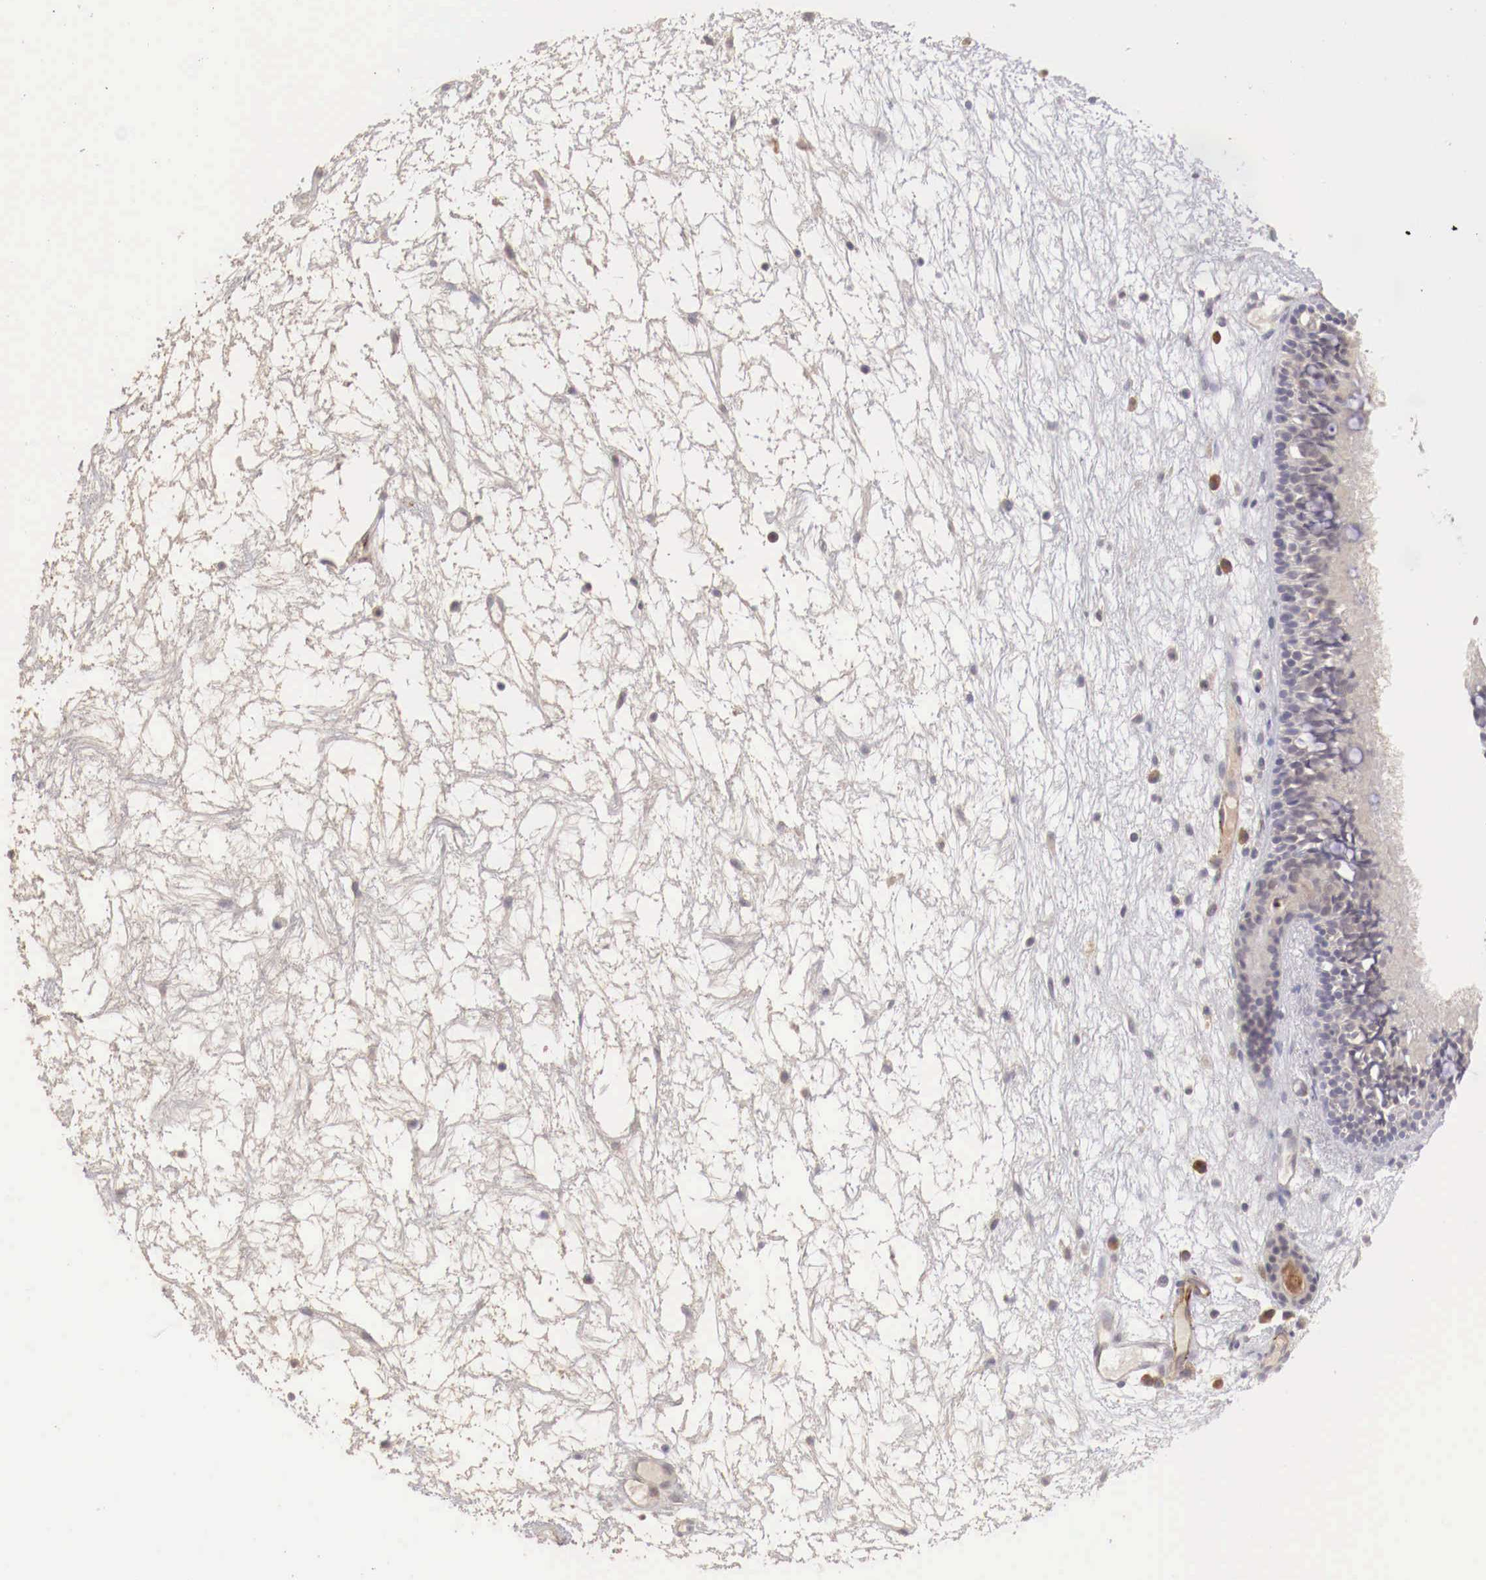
{"staining": {"intensity": "weak", "quantity": ">75%", "location": "cytoplasmic/membranous"}, "tissue": "nasopharynx", "cell_type": "Respiratory epithelial cells", "image_type": "normal", "snomed": [{"axis": "morphology", "description": "Normal tissue, NOS"}, {"axis": "topography", "description": "Nasopharynx"}], "caption": "Immunohistochemical staining of normal nasopharynx shows low levels of weak cytoplasmic/membranous expression in approximately >75% of respiratory epithelial cells. The protein of interest is stained brown, and the nuclei are stained in blue (DAB IHC with brightfield microscopy, high magnification).", "gene": "WT1", "patient": {"sex": "female", "age": 78}}